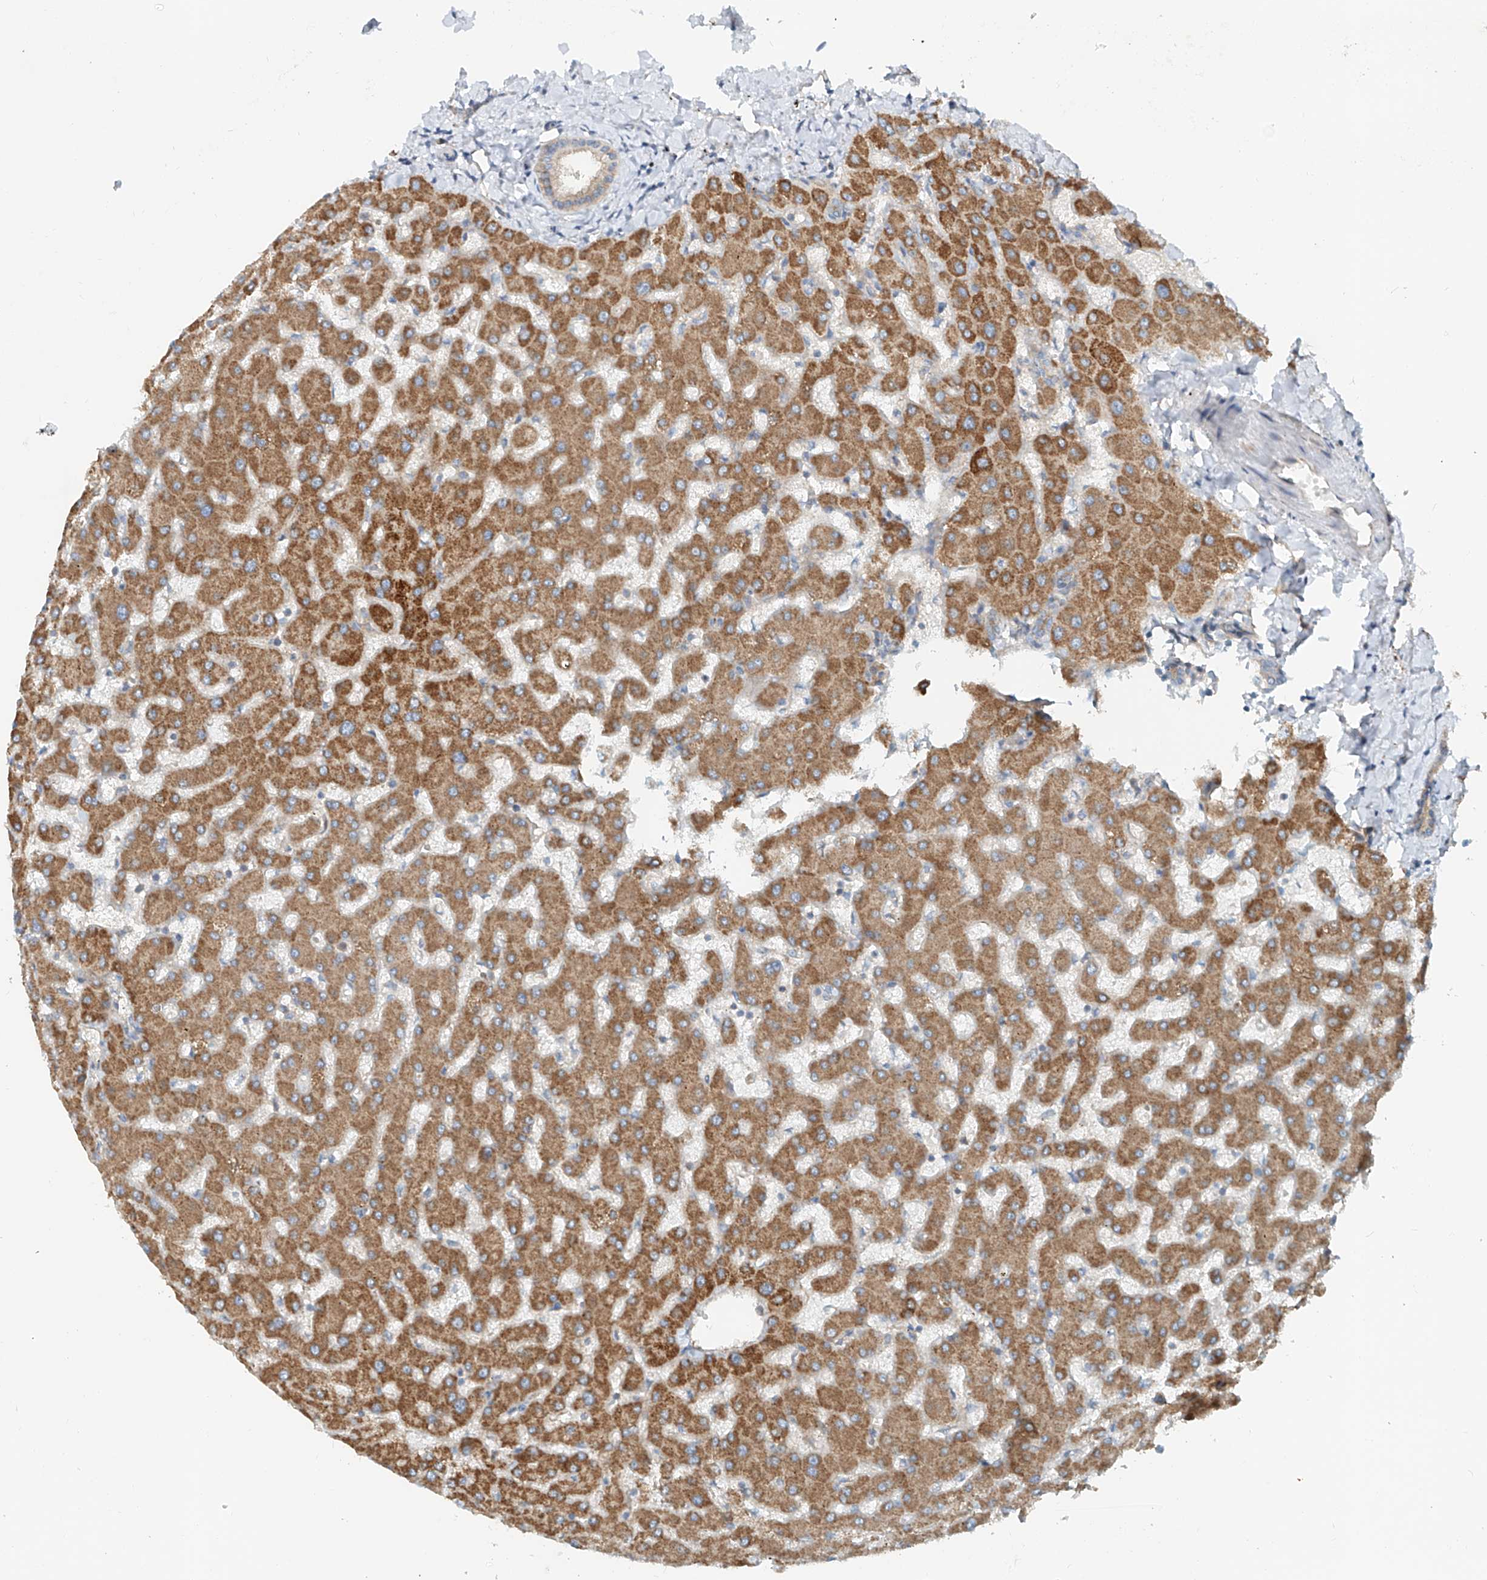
{"staining": {"intensity": "weak", "quantity": "25%-75%", "location": "cytoplasmic/membranous"}, "tissue": "liver", "cell_type": "Cholangiocytes", "image_type": "normal", "snomed": [{"axis": "morphology", "description": "Normal tissue, NOS"}, {"axis": "topography", "description": "Liver"}], "caption": "Brown immunohistochemical staining in benign human liver displays weak cytoplasmic/membranous positivity in approximately 25%-75% of cholangiocytes.", "gene": "SNAP29", "patient": {"sex": "female", "age": 63}}